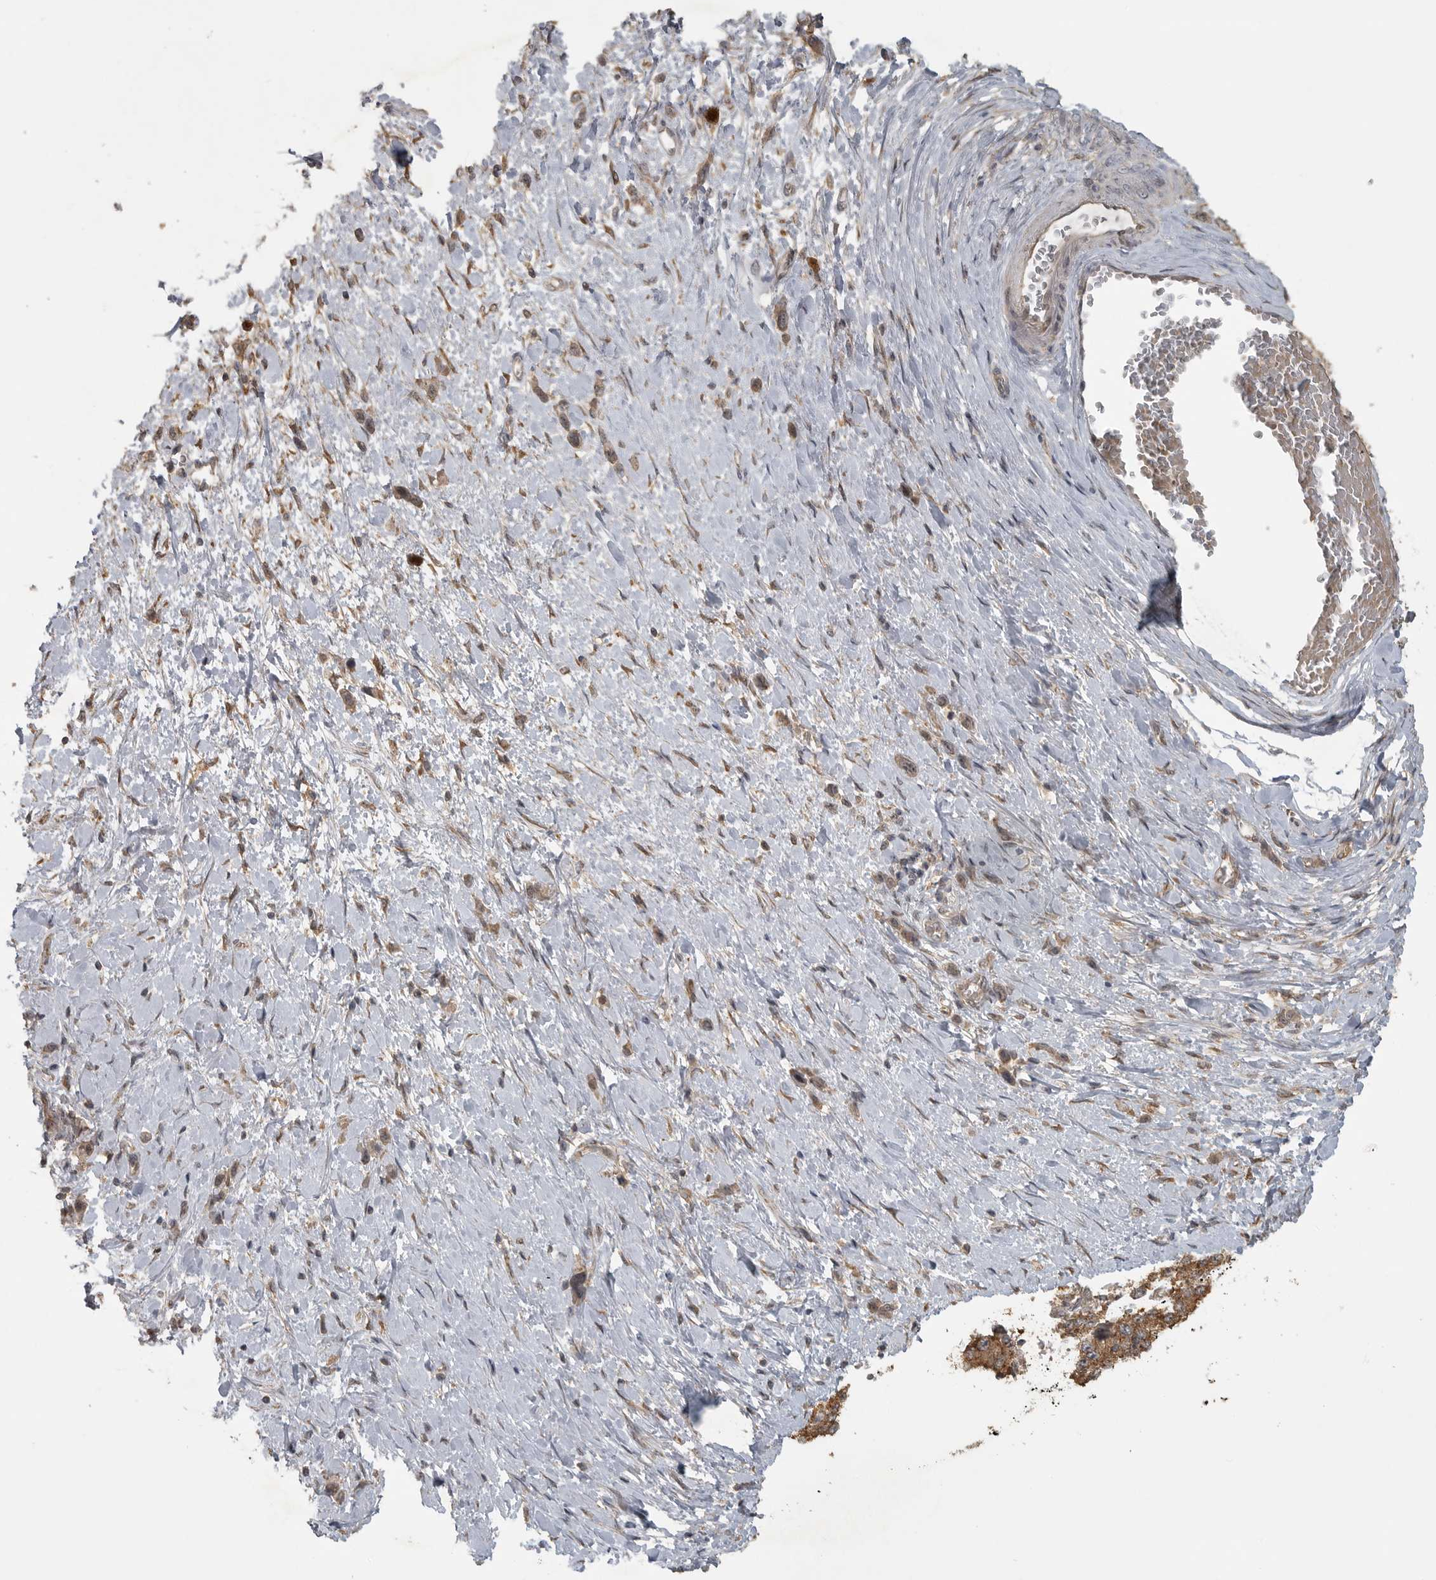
{"staining": {"intensity": "moderate", "quantity": ">75%", "location": "cytoplasmic/membranous"}, "tissue": "stomach cancer", "cell_type": "Tumor cells", "image_type": "cancer", "snomed": [{"axis": "morphology", "description": "Adenocarcinoma, NOS"}, {"axis": "topography", "description": "Stomach"}], "caption": "Stomach adenocarcinoma stained for a protein (brown) demonstrates moderate cytoplasmic/membranous positive staining in about >75% of tumor cells.", "gene": "LLGL1", "patient": {"sex": "female", "age": 65}}